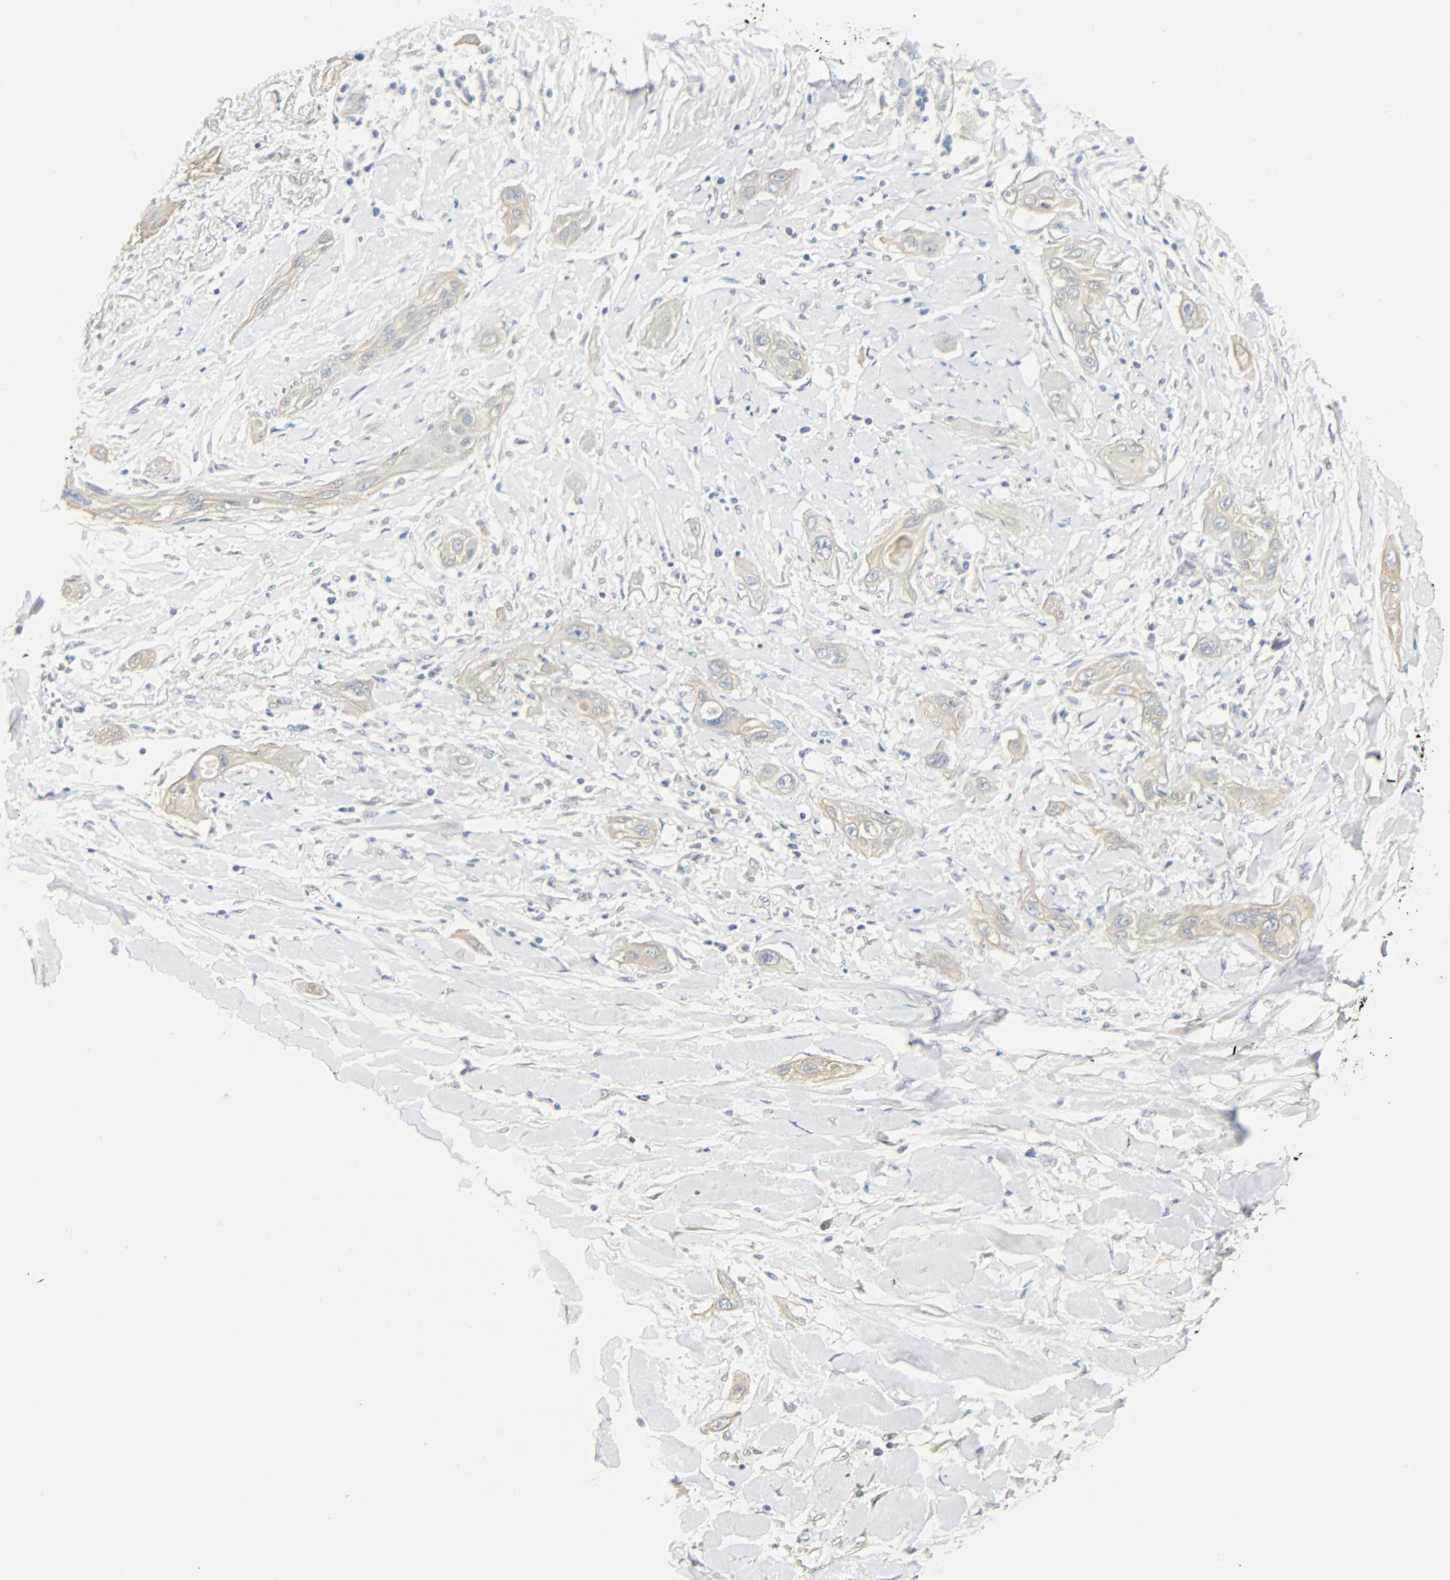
{"staining": {"intensity": "weak", "quantity": "25%-75%", "location": "cytoplasmic/membranous"}, "tissue": "lung cancer", "cell_type": "Tumor cells", "image_type": "cancer", "snomed": [{"axis": "morphology", "description": "Squamous cell carcinoma, NOS"}, {"axis": "topography", "description": "Lung"}], "caption": "IHC micrograph of lung squamous cell carcinoma stained for a protein (brown), which exhibits low levels of weak cytoplasmic/membranous positivity in approximately 25%-75% of tumor cells.", "gene": "USP13", "patient": {"sex": "female", "age": 47}}